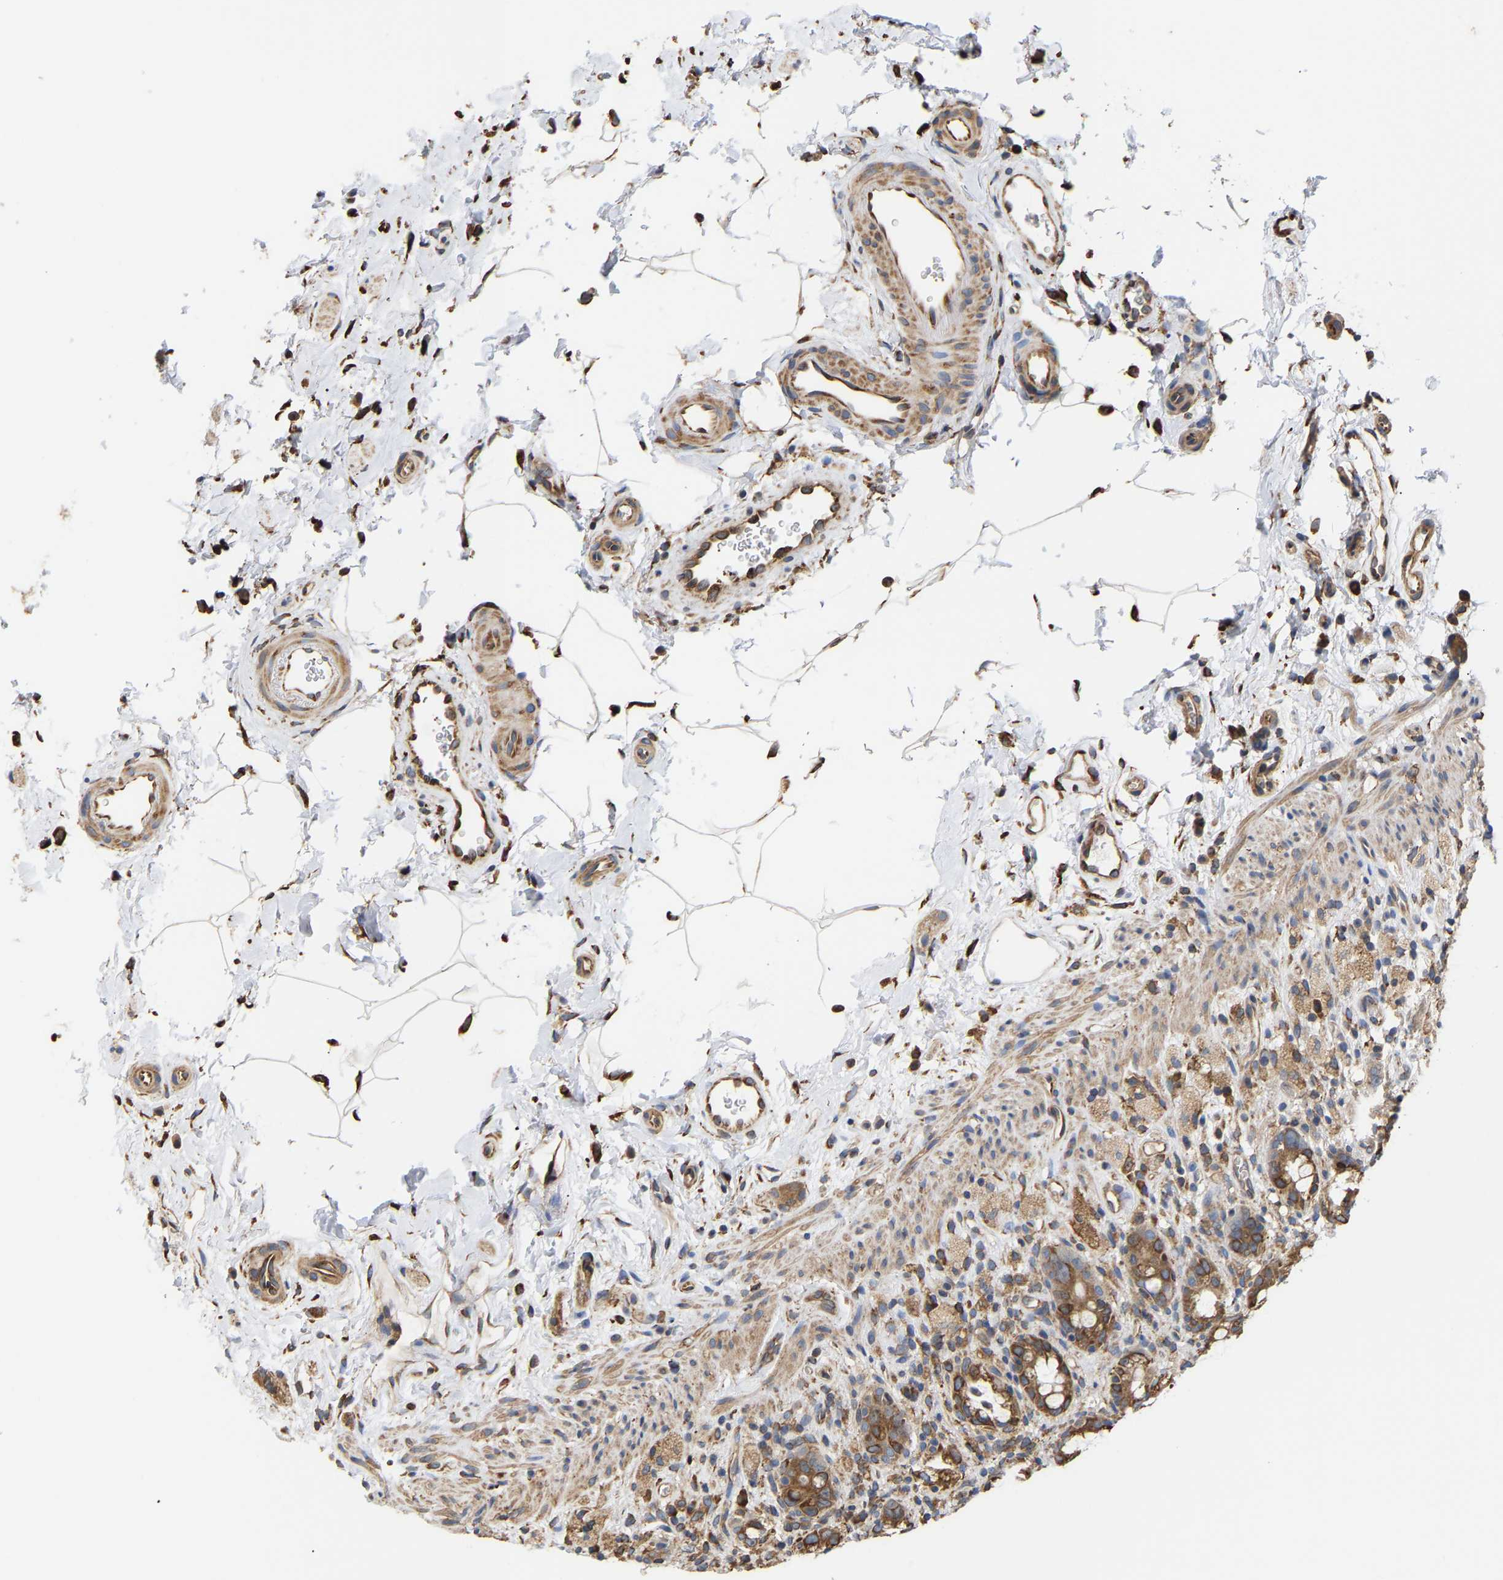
{"staining": {"intensity": "moderate", "quantity": ">75%", "location": "cytoplasmic/membranous"}, "tissue": "rectum", "cell_type": "Glandular cells", "image_type": "normal", "snomed": [{"axis": "morphology", "description": "Normal tissue, NOS"}, {"axis": "topography", "description": "Rectum"}], "caption": "About >75% of glandular cells in unremarkable rectum reveal moderate cytoplasmic/membranous protein expression as visualized by brown immunohistochemical staining.", "gene": "ARAP1", "patient": {"sex": "male", "age": 44}}